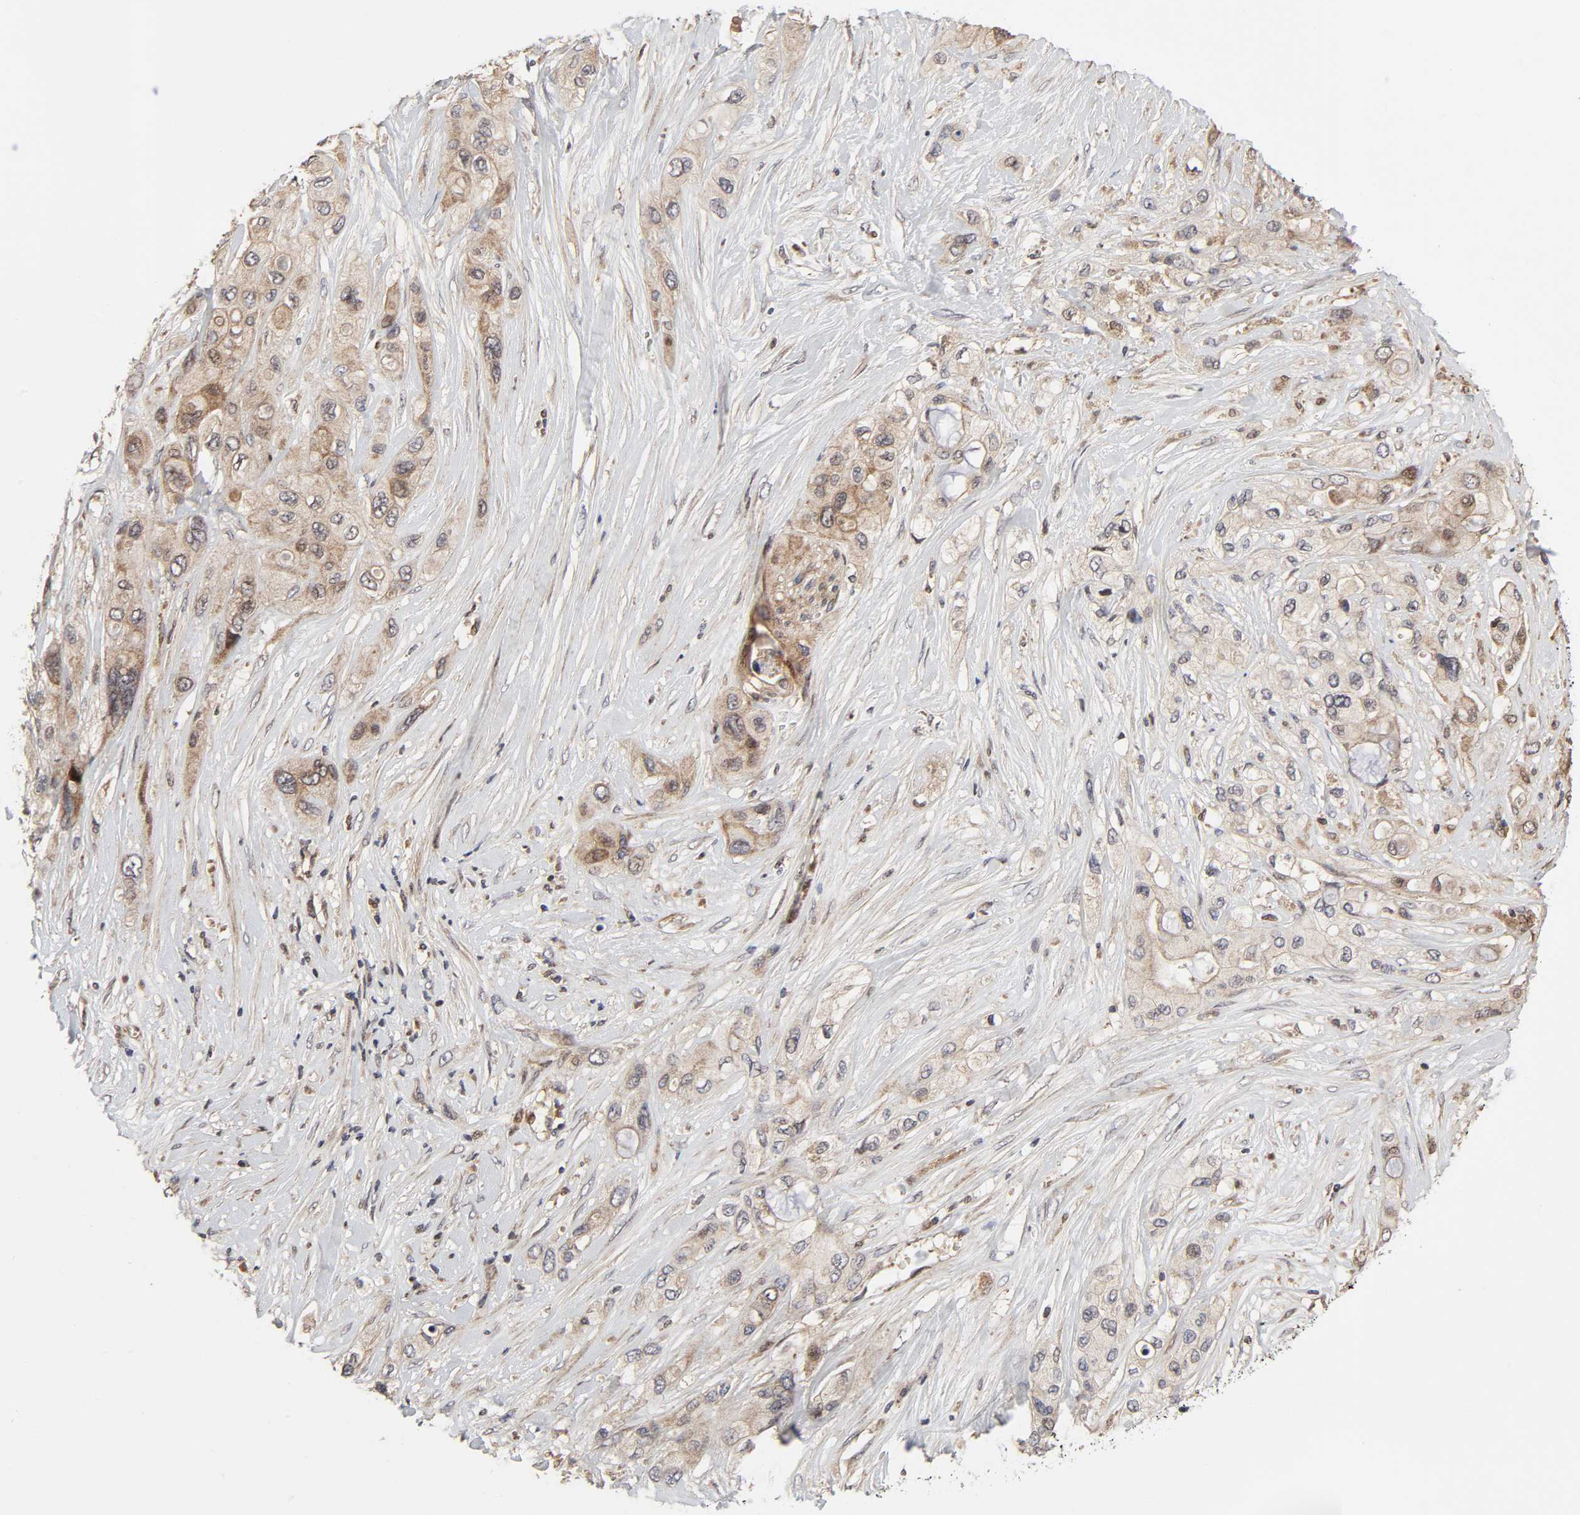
{"staining": {"intensity": "weak", "quantity": ">75%", "location": "cytoplasmic/membranous,nuclear"}, "tissue": "pancreatic cancer", "cell_type": "Tumor cells", "image_type": "cancer", "snomed": [{"axis": "morphology", "description": "Adenocarcinoma, NOS"}, {"axis": "topography", "description": "Pancreas"}], "caption": "Immunohistochemistry (DAB (3,3'-diaminobenzidine)) staining of human pancreatic cancer reveals weak cytoplasmic/membranous and nuclear protein expression in about >75% of tumor cells.", "gene": "CASP9", "patient": {"sex": "female", "age": 59}}